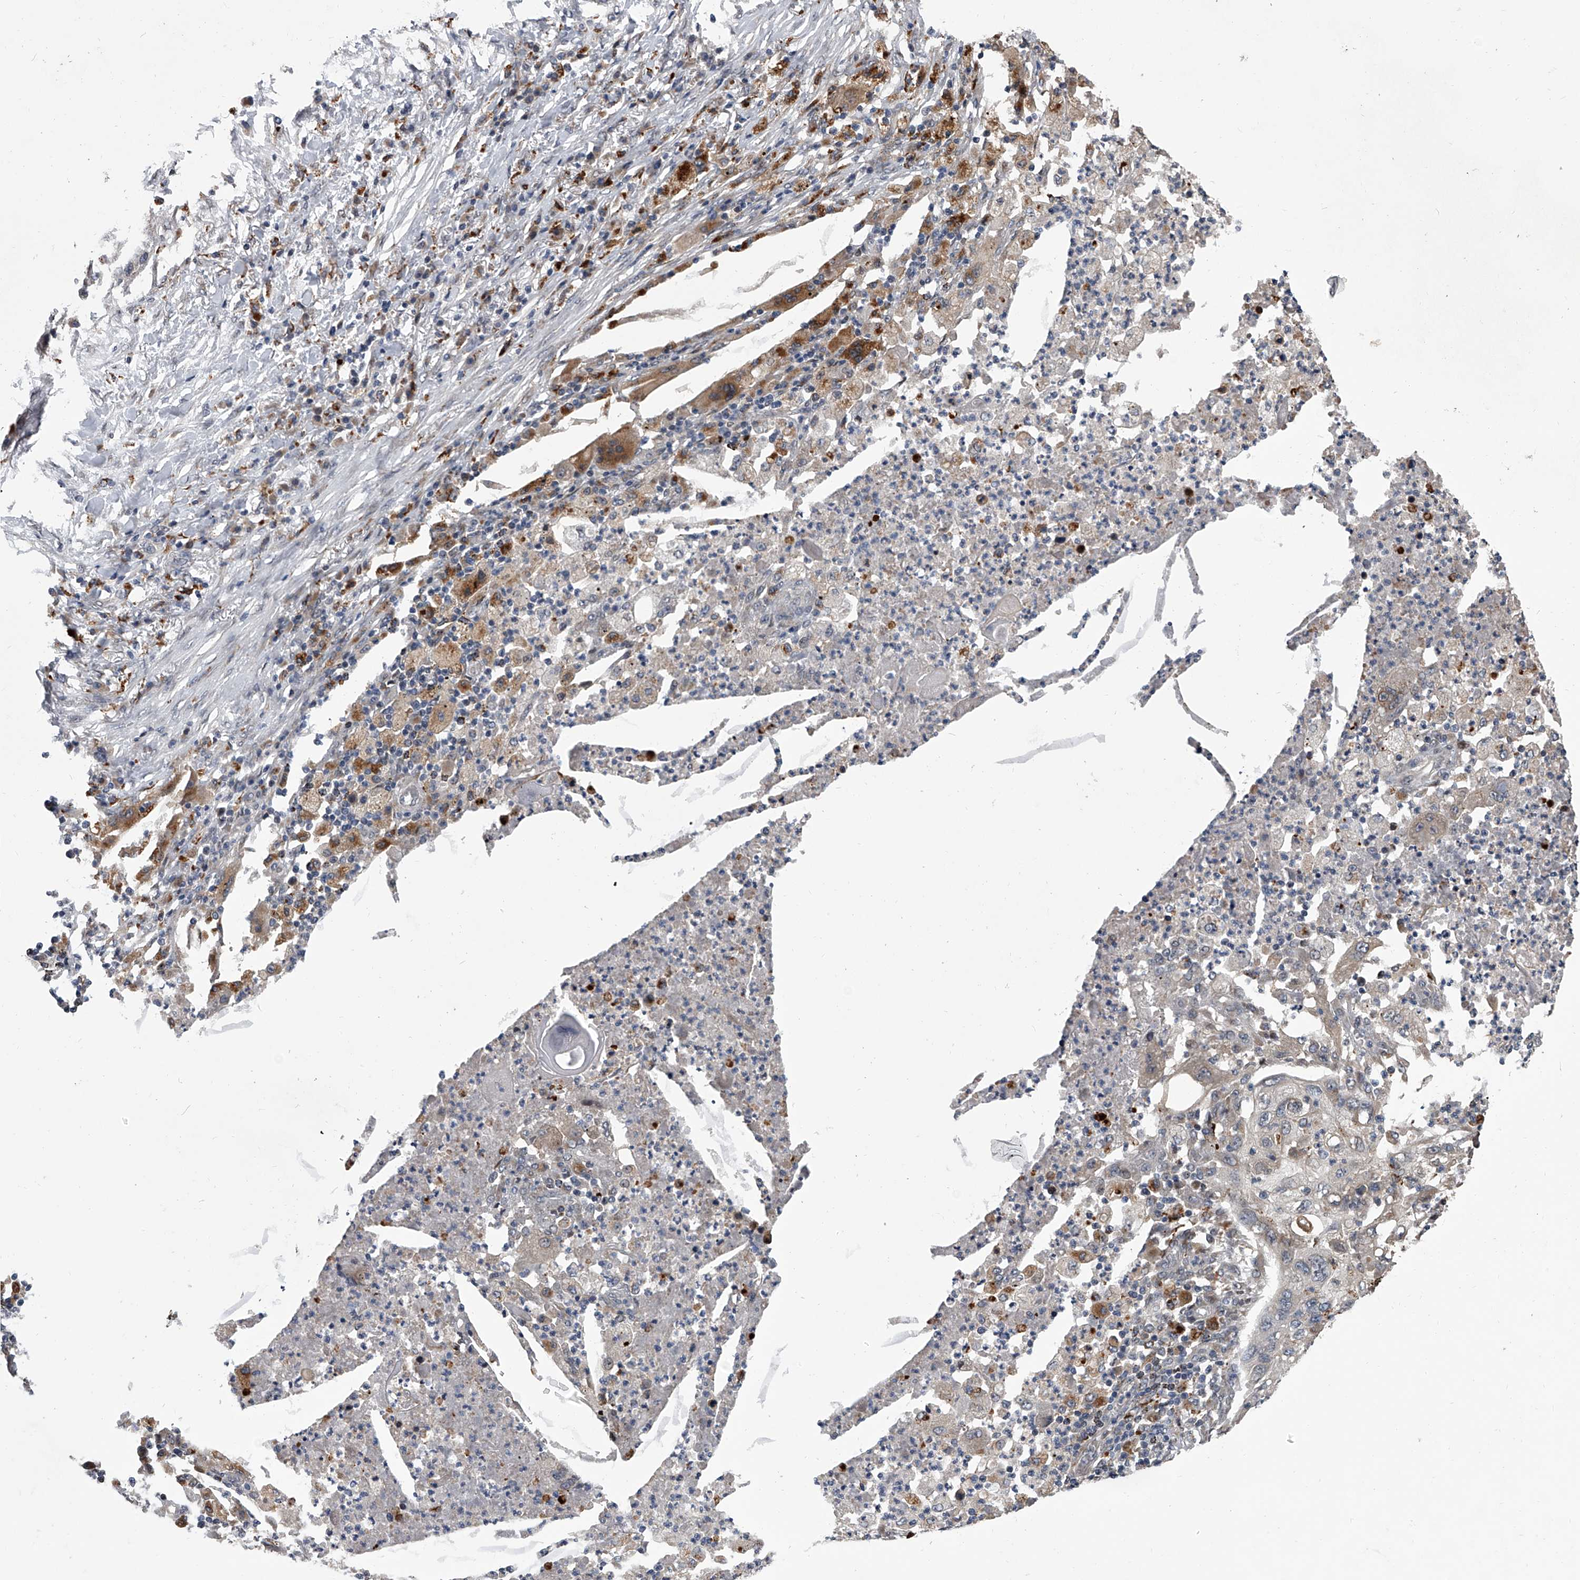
{"staining": {"intensity": "negative", "quantity": "none", "location": "none"}, "tissue": "lung cancer", "cell_type": "Tumor cells", "image_type": "cancer", "snomed": [{"axis": "morphology", "description": "Squamous cell carcinoma, NOS"}, {"axis": "topography", "description": "Lung"}], "caption": "Human lung squamous cell carcinoma stained for a protein using immunohistochemistry demonstrates no expression in tumor cells.", "gene": "TRIM8", "patient": {"sex": "female", "age": 63}}